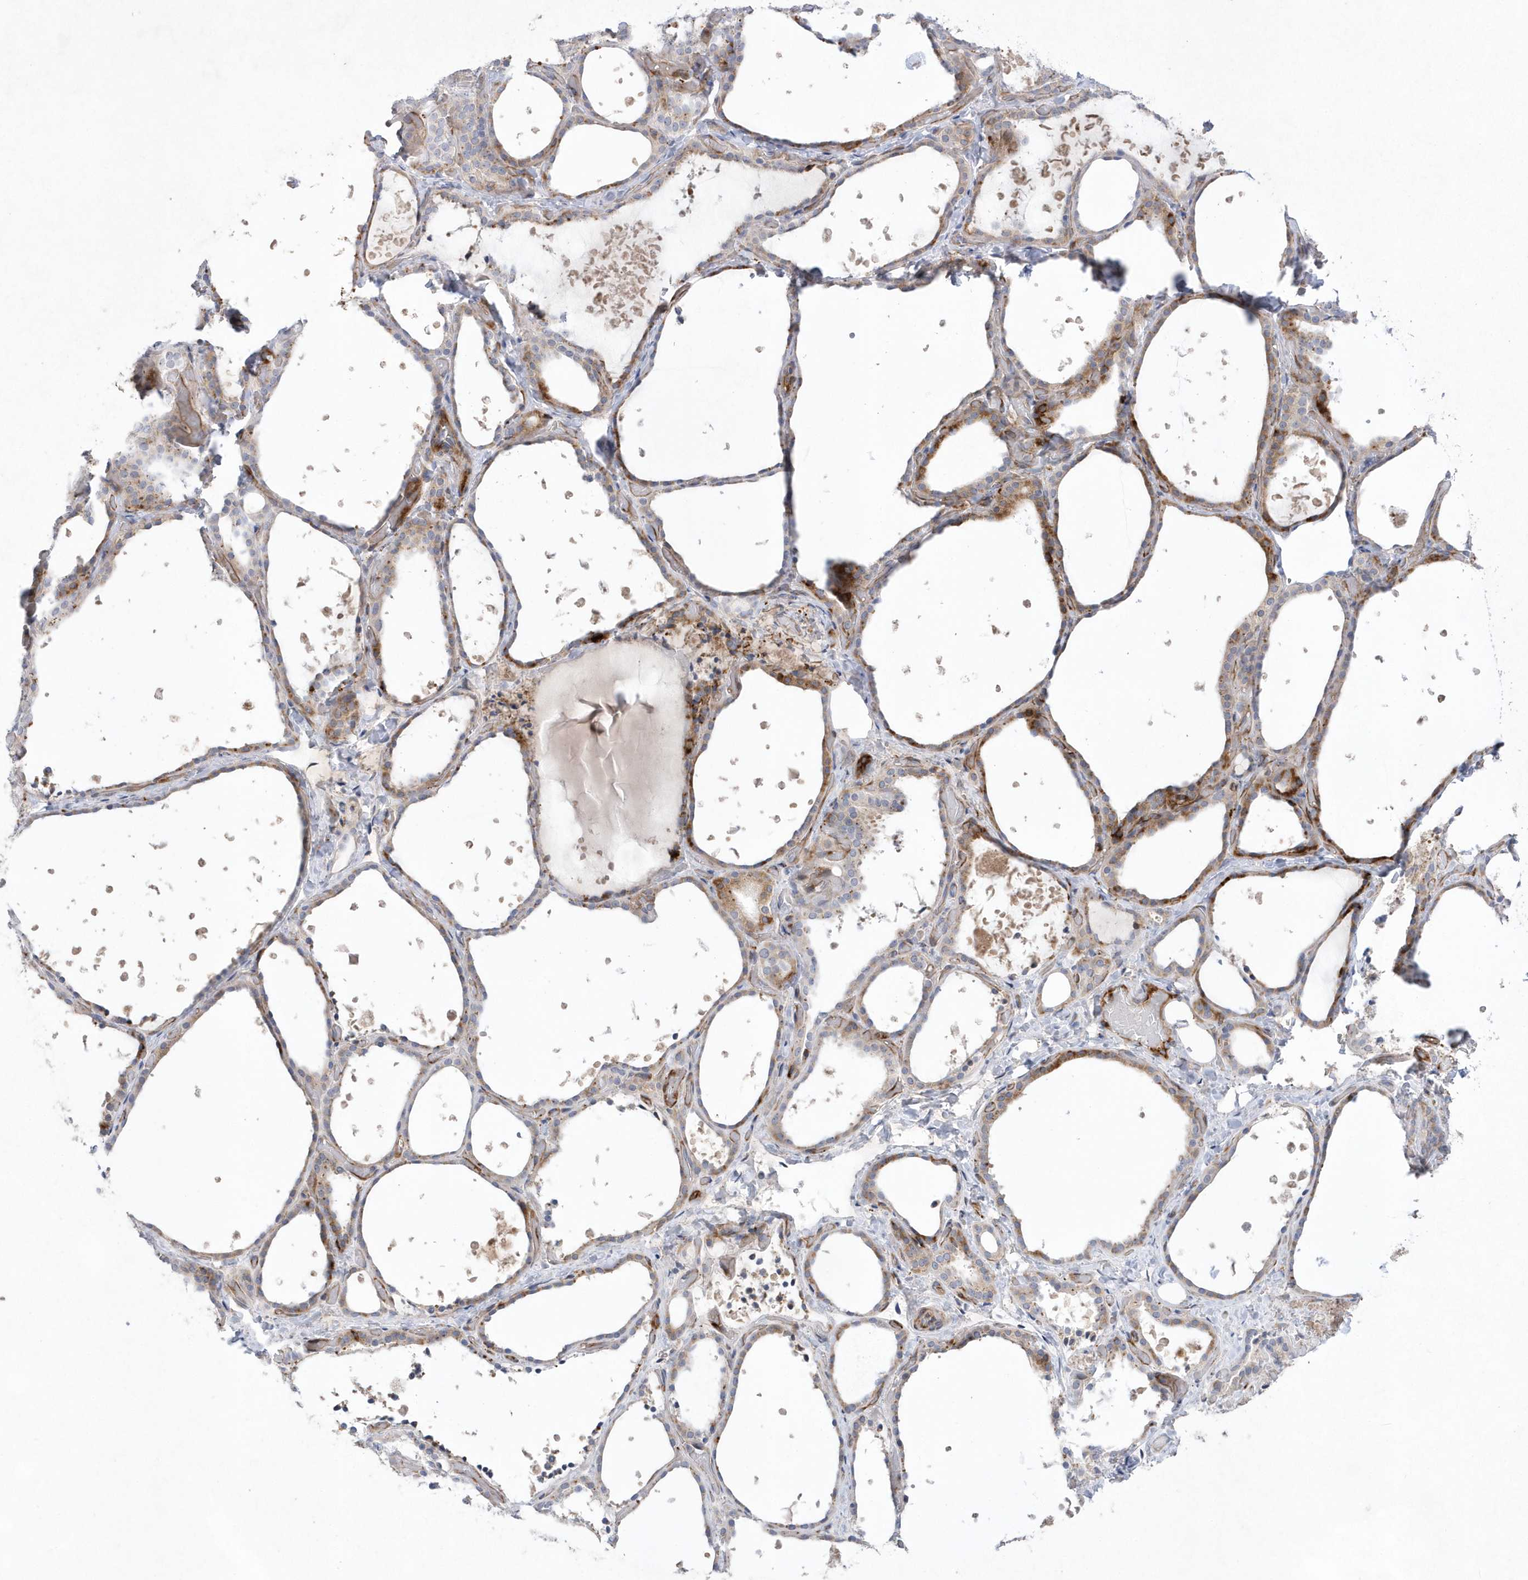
{"staining": {"intensity": "moderate", "quantity": "<25%", "location": "cytoplasmic/membranous"}, "tissue": "thyroid gland", "cell_type": "Glandular cells", "image_type": "normal", "snomed": [{"axis": "morphology", "description": "Normal tissue, NOS"}, {"axis": "topography", "description": "Thyroid gland"}], "caption": "Immunohistochemical staining of unremarkable thyroid gland demonstrates low levels of moderate cytoplasmic/membranous positivity in approximately <25% of glandular cells.", "gene": "TMEM132B", "patient": {"sex": "female", "age": 44}}